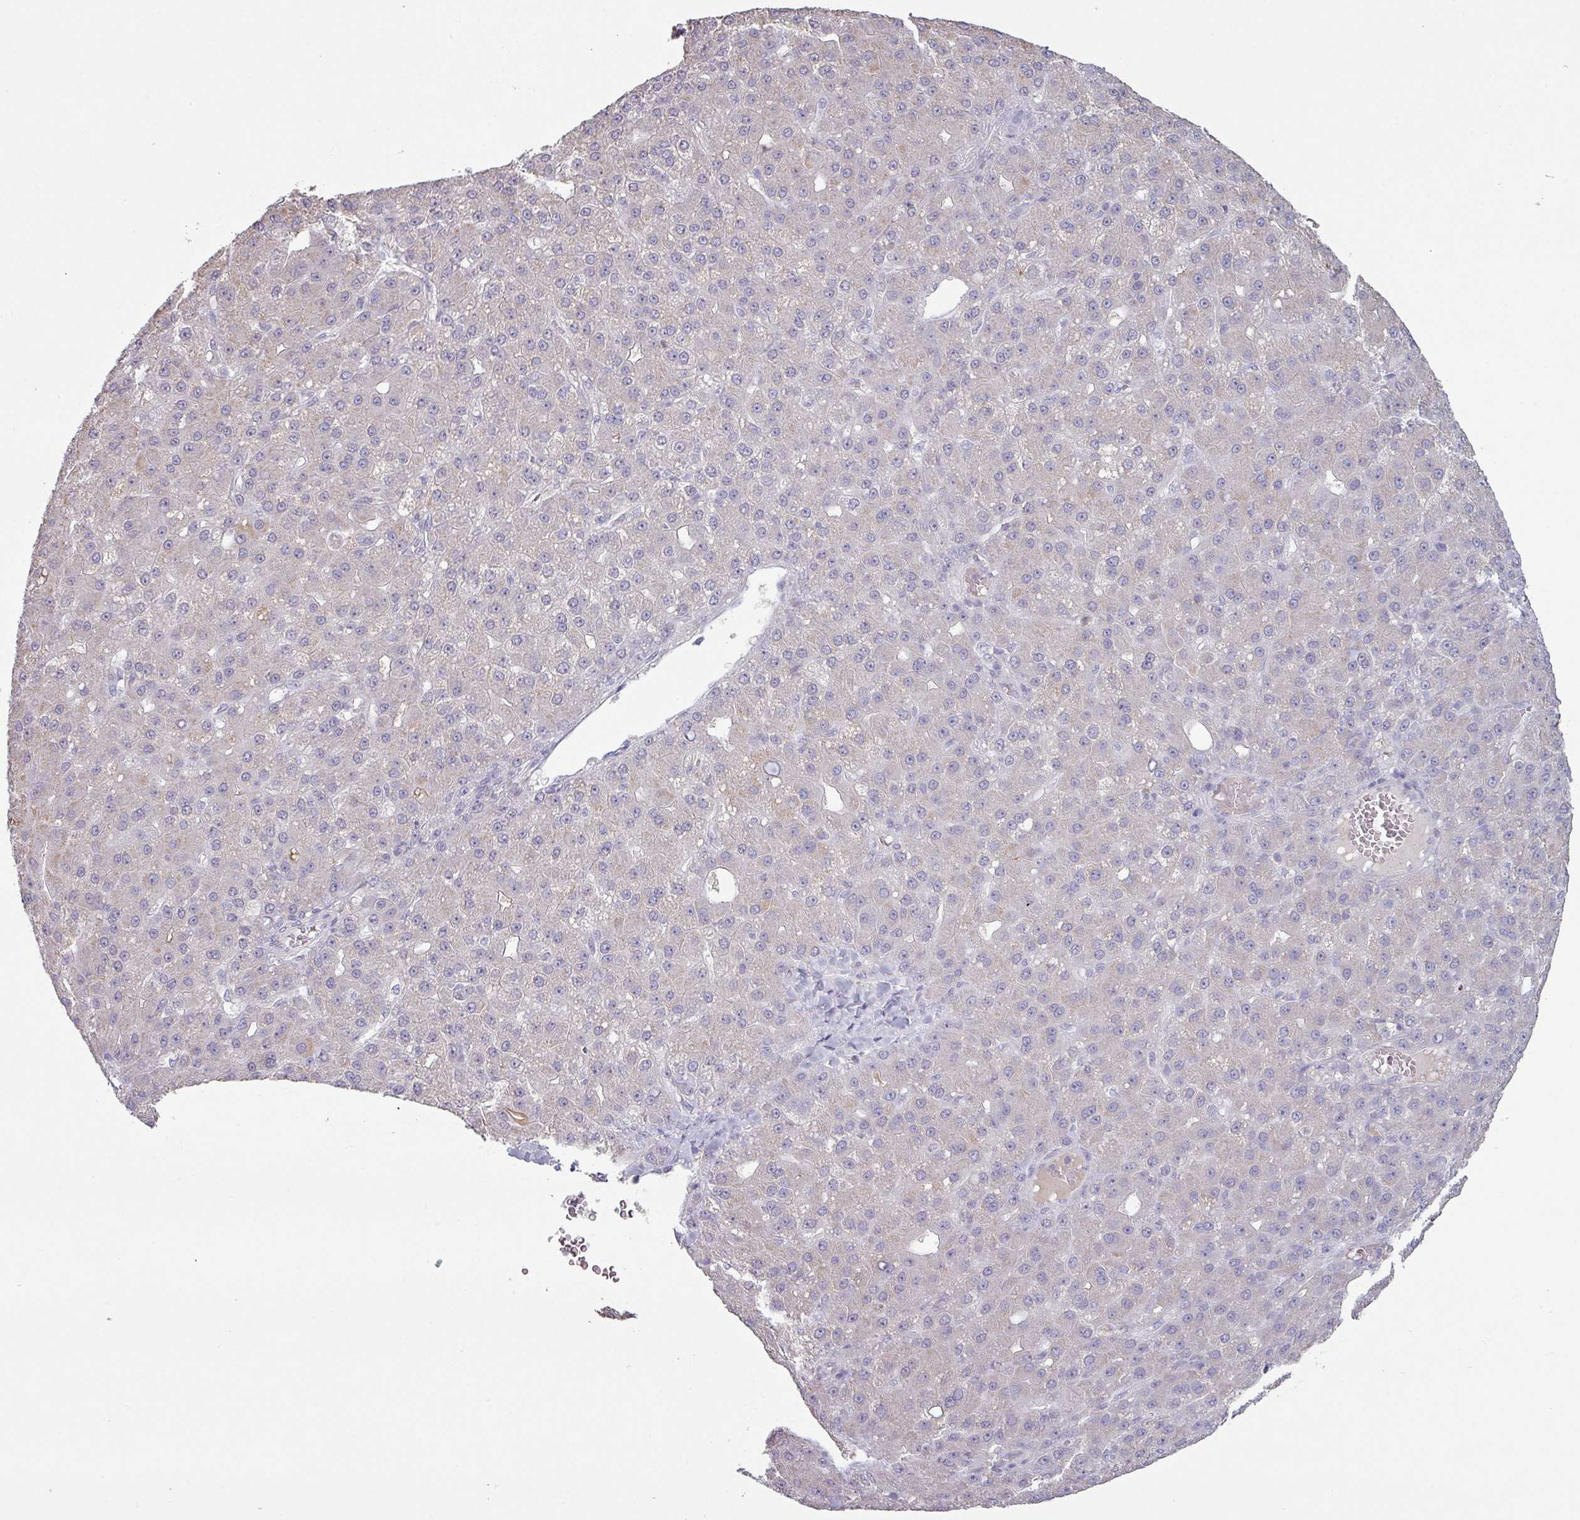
{"staining": {"intensity": "weak", "quantity": ">75%", "location": "cytoplasmic/membranous"}, "tissue": "liver cancer", "cell_type": "Tumor cells", "image_type": "cancer", "snomed": [{"axis": "morphology", "description": "Carcinoma, Hepatocellular, NOS"}, {"axis": "topography", "description": "Liver"}], "caption": "Protein expression analysis of human liver hepatocellular carcinoma reveals weak cytoplasmic/membranous expression in about >75% of tumor cells.", "gene": "MAGEC3", "patient": {"sex": "male", "age": 67}}